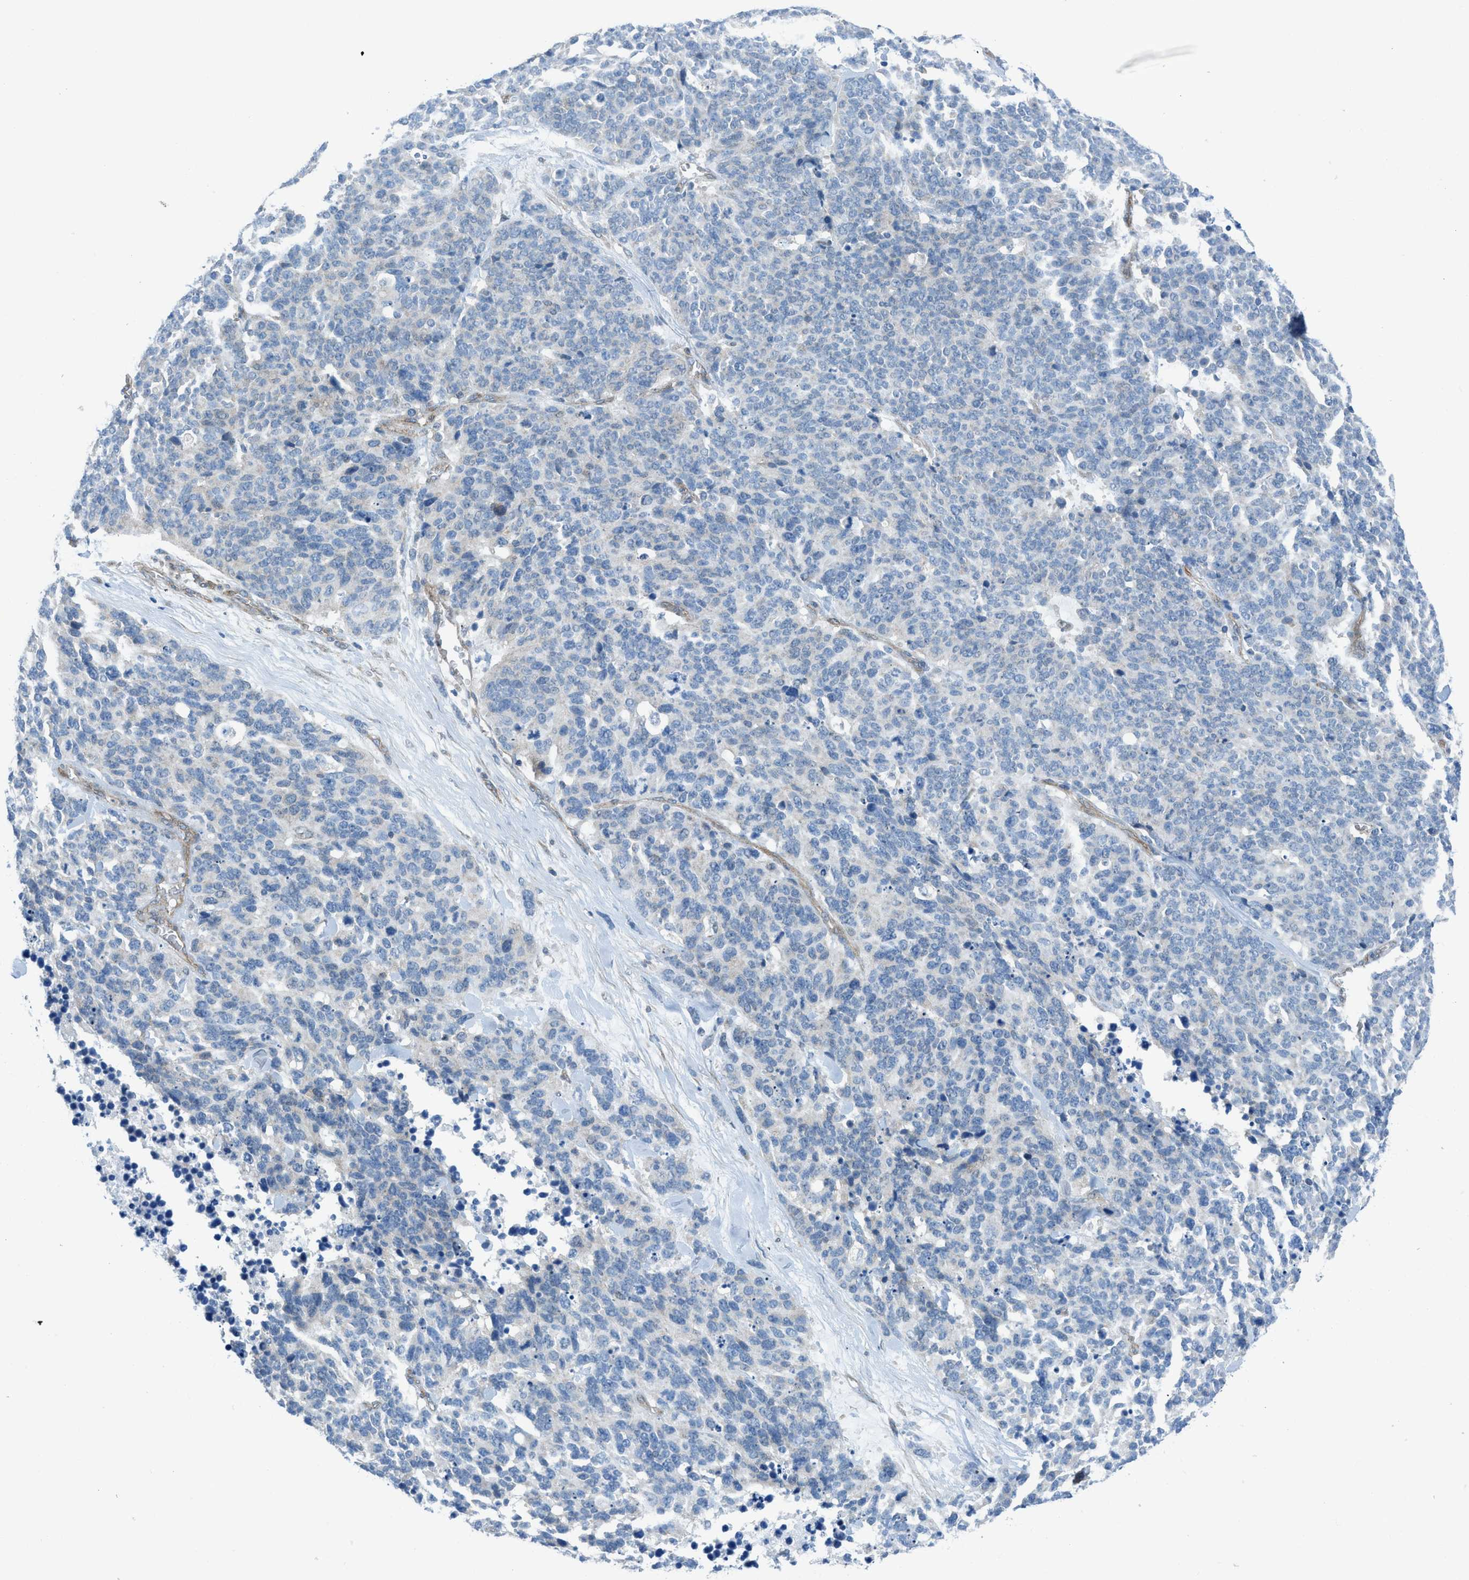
{"staining": {"intensity": "negative", "quantity": "none", "location": "none"}, "tissue": "lung cancer", "cell_type": "Tumor cells", "image_type": "cancer", "snomed": [{"axis": "morphology", "description": "Neoplasm, malignant, NOS"}, {"axis": "topography", "description": "Lung"}], "caption": "Image shows no significant protein staining in tumor cells of lung cancer (neoplasm (malignant)).", "gene": "PRKN", "patient": {"sex": "female", "age": 58}}